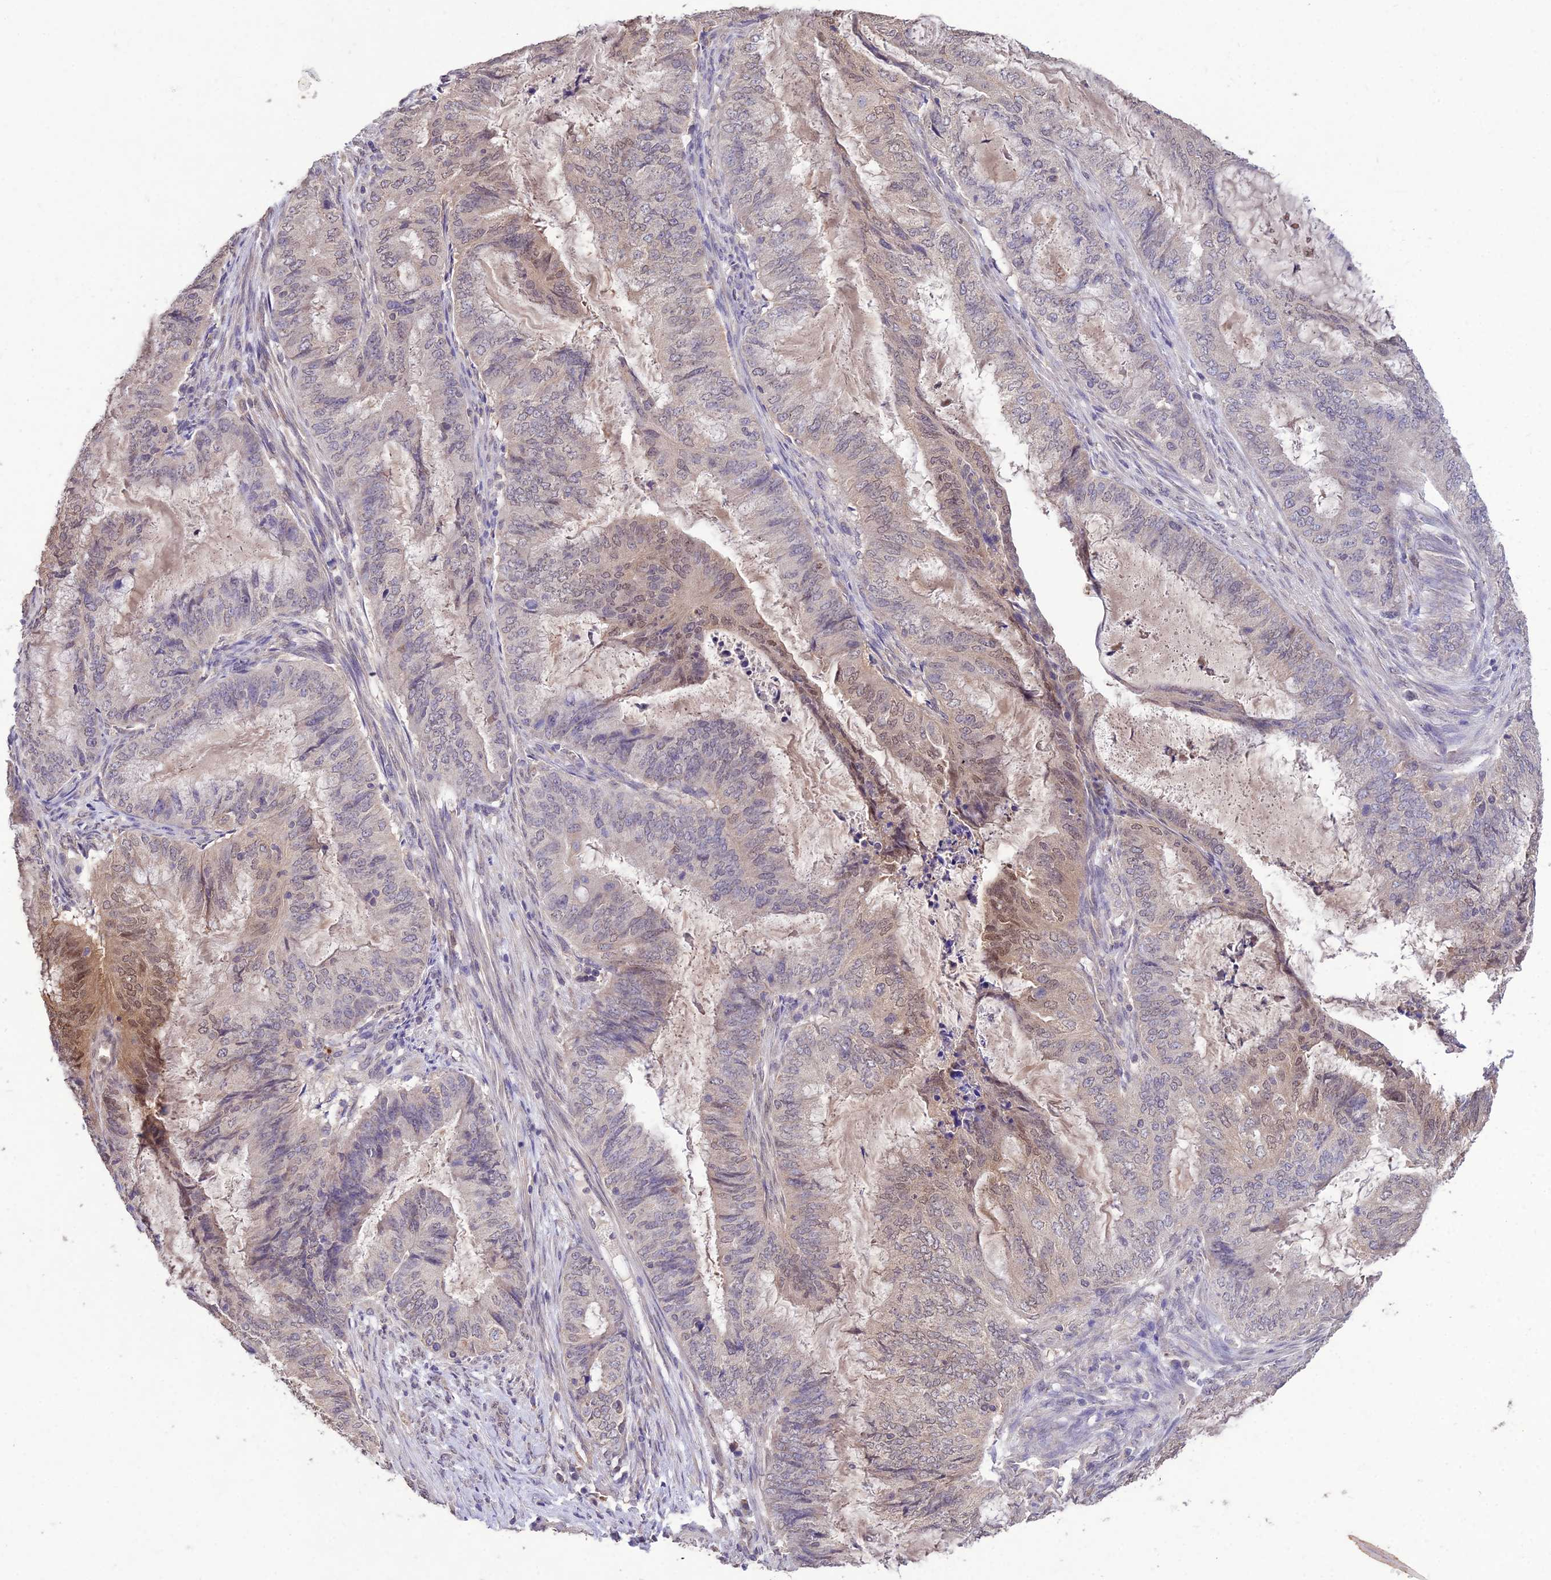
{"staining": {"intensity": "moderate", "quantity": "<25%", "location": "nuclear"}, "tissue": "endometrial cancer", "cell_type": "Tumor cells", "image_type": "cancer", "snomed": [{"axis": "morphology", "description": "Adenocarcinoma, NOS"}, {"axis": "topography", "description": "Endometrium"}], "caption": "A high-resolution micrograph shows IHC staining of endometrial cancer (adenocarcinoma), which demonstrates moderate nuclear positivity in approximately <25% of tumor cells.", "gene": "PGK1", "patient": {"sex": "female", "age": 51}}